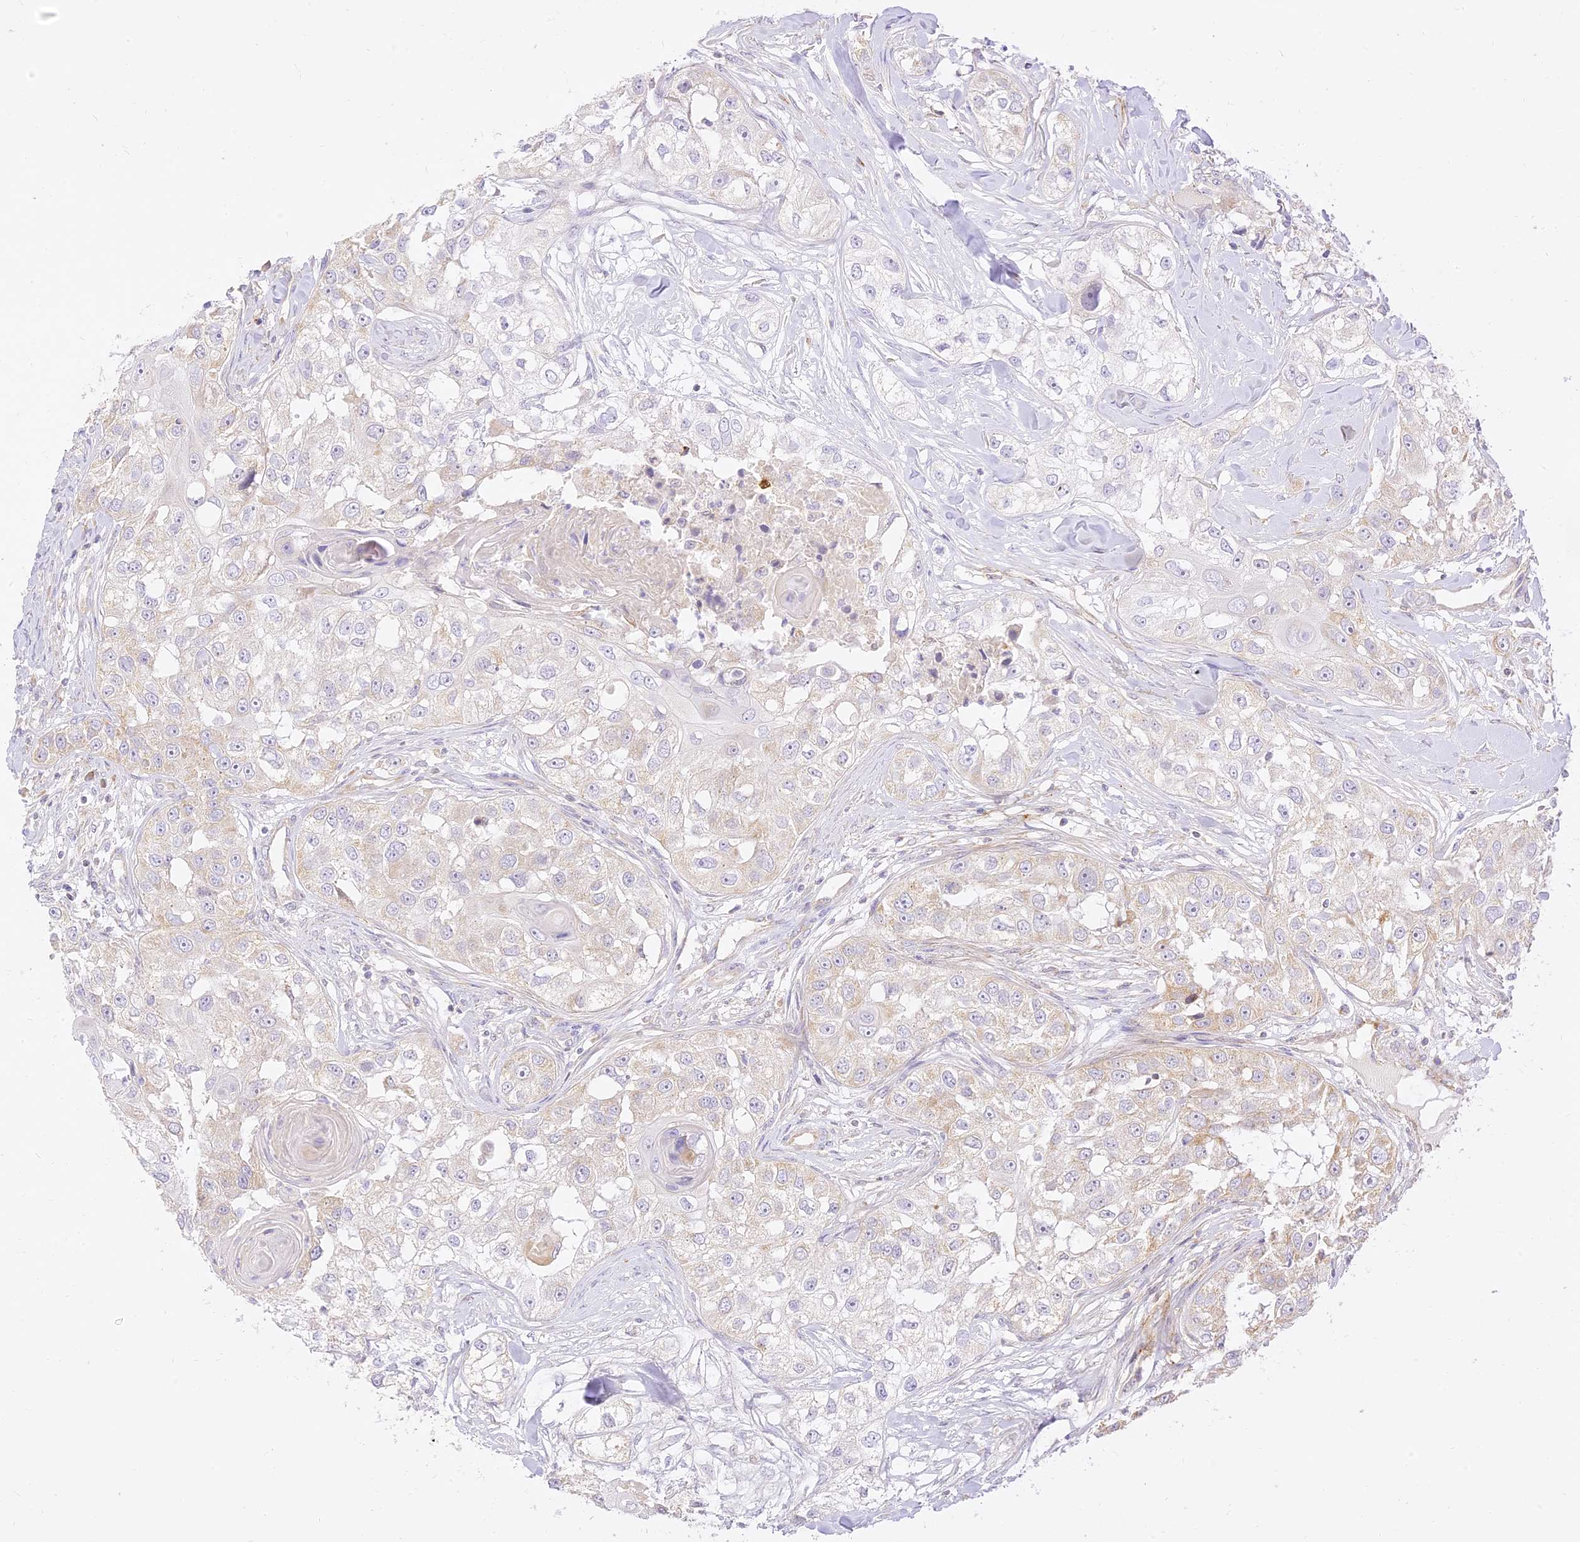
{"staining": {"intensity": "weak", "quantity": "<25%", "location": "cytoplasmic/membranous"}, "tissue": "head and neck cancer", "cell_type": "Tumor cells", "image_type": "cancer", "snomed": [{"axis": "morphology", "description": "Normal tissue, NOS"}, {"axis": "morphology", "description": "Squamous cell carcinoma, NOS"}, {"axis": "topography", "description": "Skeletal muscle"}, {"axis": "topography", "description": "Head-Neck"}], "caption": "There is no significant positivity in tumor cells of head and neck squamous cell carcinoma.", "gene": "LRRC15", "patient": {"sex": "male", "age": 51}}